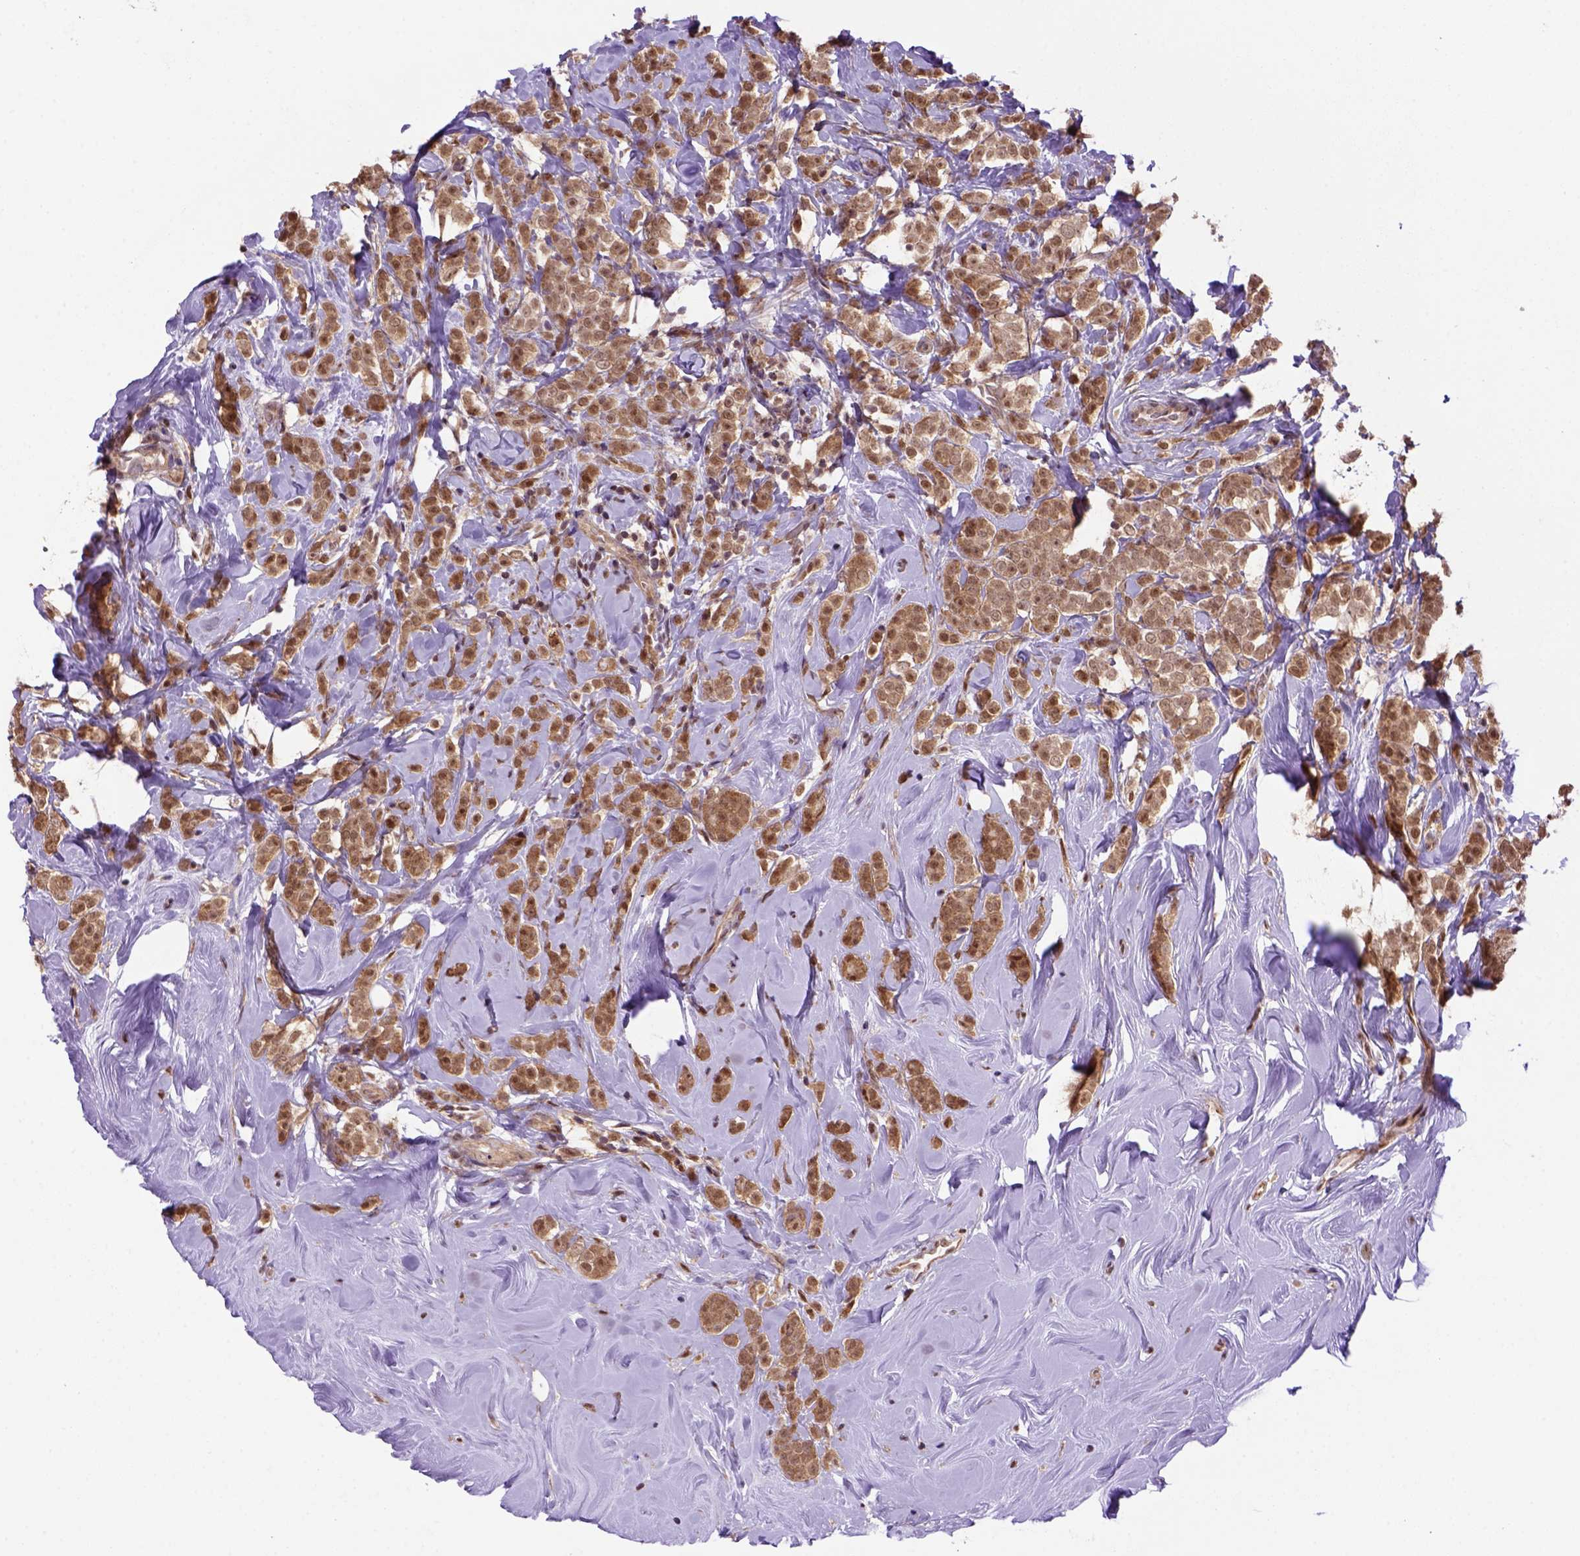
{"staining": {"intensity": "moderate", "quantity": ">75%", "location": "cytoplasmic/membranous,nuclear"}, "tissue": "breast cancer", "cell_type": "Tumor cells", "image_type": "cancer", "snomed": [{"axis": "morphology", "description": "Lobular carcinoma"}, {"axis": "topography", "description": "Breast"}], "caption": "Protein staining by immunohistochemistry shows moderate cytoplasmic/membranous and nuclear expression in approximately >75% of tumor cells in breast cancer (lobular carcinoma).", "gene": "PSMC2", "patient": {"sex": "female", "age": 49}}